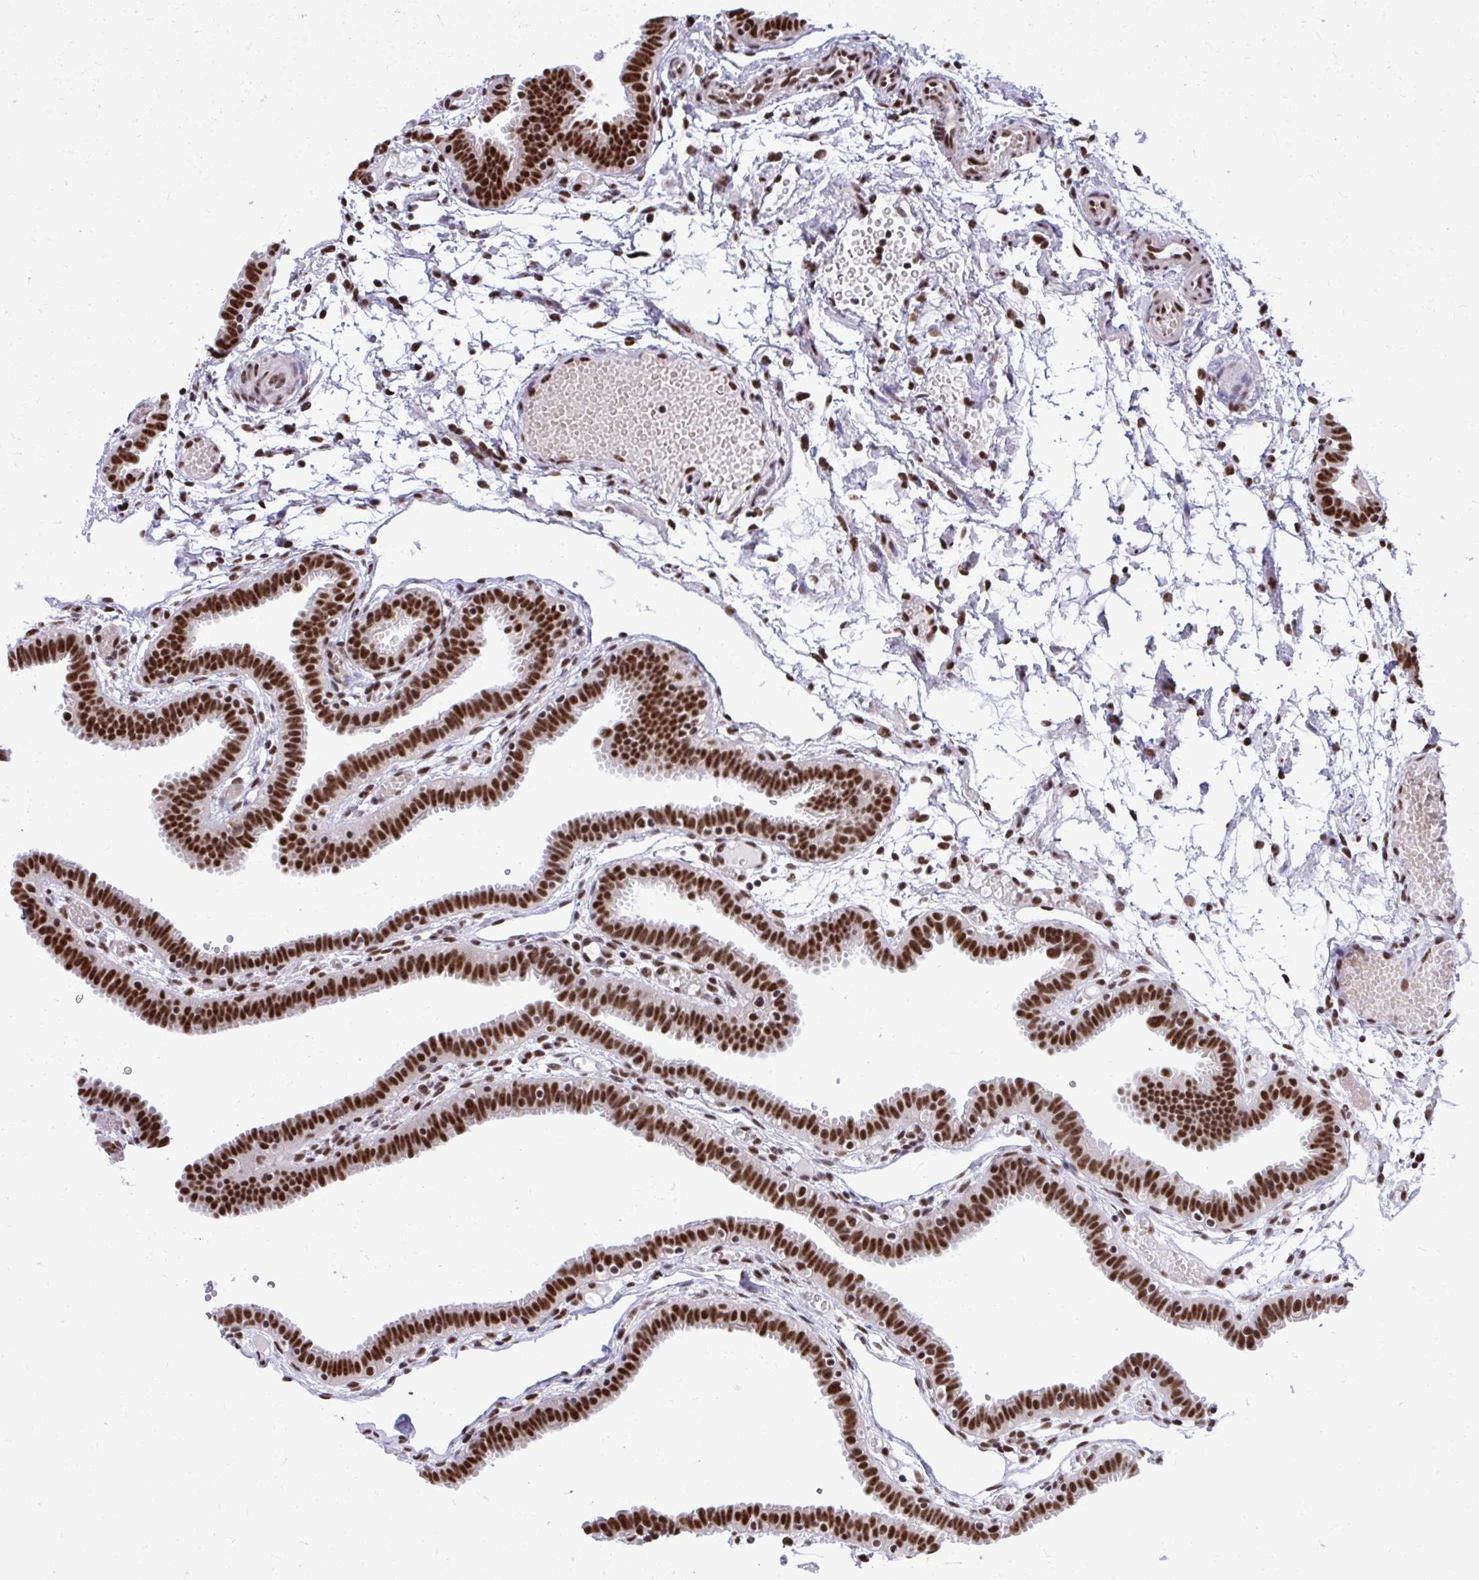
{"staining": {"intensity": "strong", "quantity": ">75%", "location": "nuclear"}, "tissue": "fallopian tube", "cell_type": "Glandular cells", "image_type": "normal", "snomed": [{"axis": "morphology", "description": "Normal tissue, NOS"}, {"axis": "topography", "description": "Fallopian tube"}], "caption": "Immunohistochemical staining of normal human fallopian tube shows strong nuclear protein expression in approximately >75% of glandular cells. (DAB (3,3'-diaminobenzidine) IHC with brightfield microscopy, high magnification).", "gene": "PRPF19", "patient": {"sex": "female", "age": 37}}